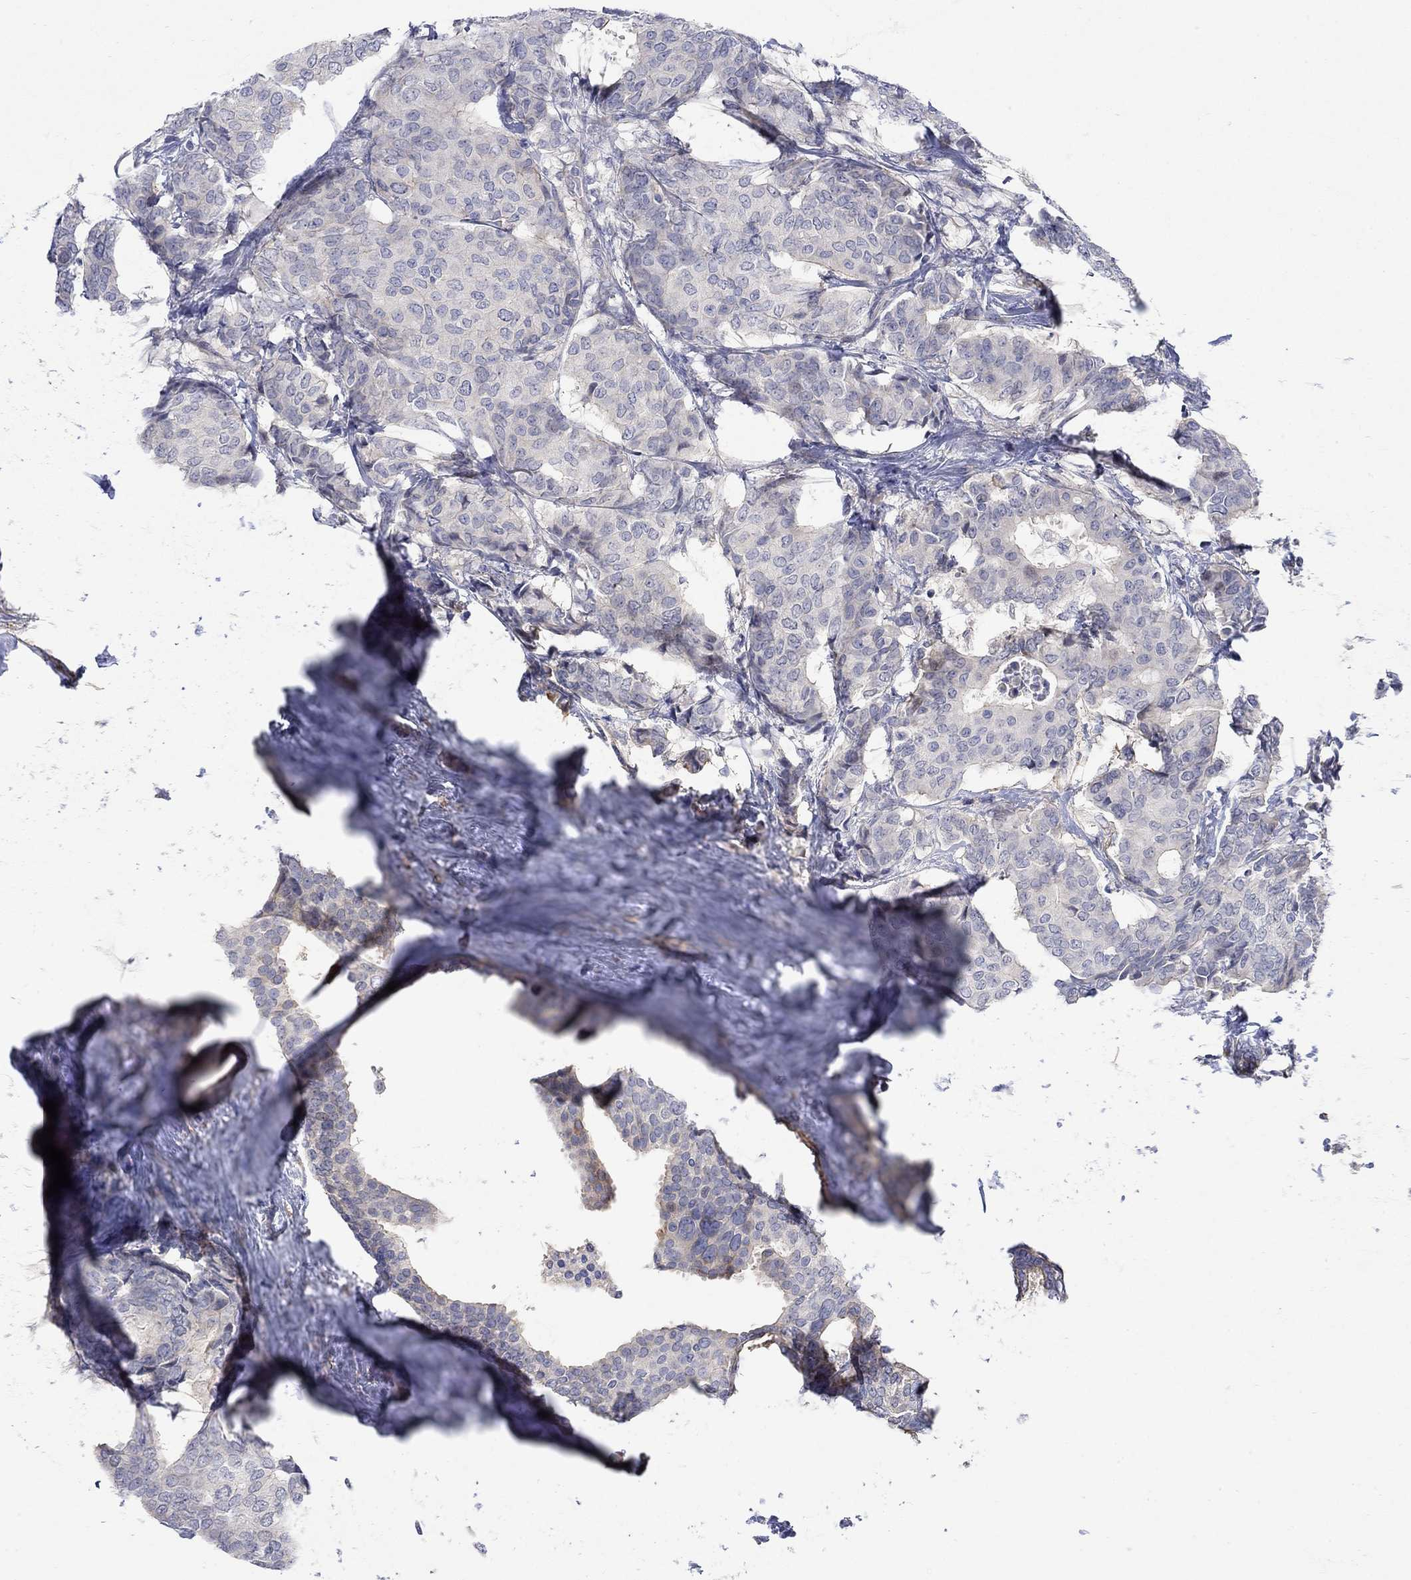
{"staining": {"intensity": "weak", "quantity": "<25%", "location": "cytoplasmic/membranous"}, "tissue": "breast cancer", "cell_type": "Tumor cells", "image_type": "cancer", "snomed": [{"axis": "morphology", "description": "Duct carcinoma"}, {"axis": "topography", "description": "Breast"}], "caption": "Tumor cells are negative for protein expression in human invasive ductal carcinoma (breast).", "gene": "SCN7A", "patient": {"sex": "female", "age": 75}}